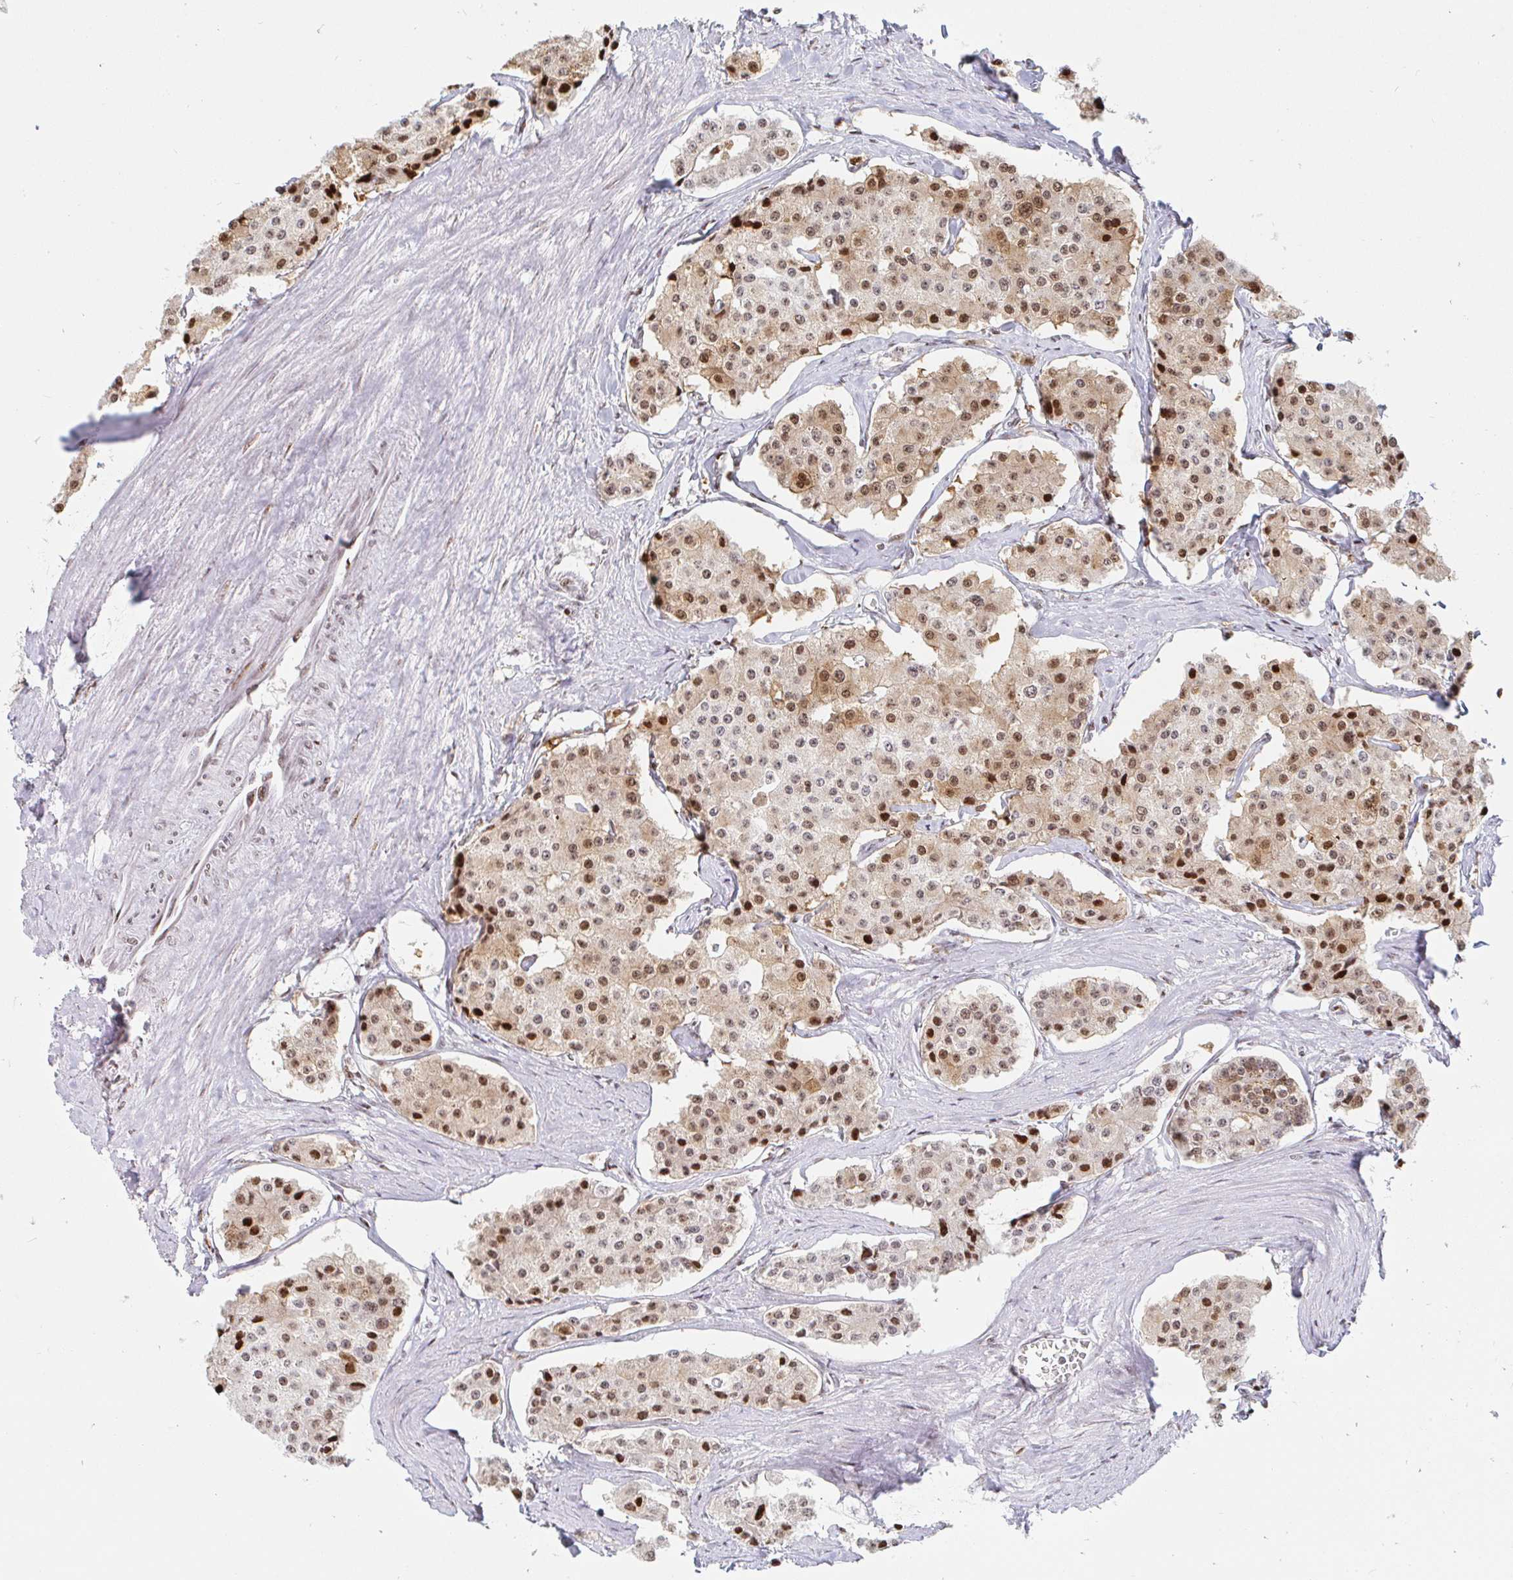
{"staining": {"intensity": "moderate", "quantity": ">75%", "location": "cytoplasmic/membranous,nuclear"}, "tissue": "carcinoid", "cell_type": "Tumor cells", "image_type": "cancer", "snomed": [{"axis": "morphology", "description": "Carcinoid, malignant, NOS"}, {"axis": "topography", "description": "Small intestine"}], "caption": "High-power microscopy captured an IHC image of carcinoid, revealing moderate cytoplasmic/membranous and nuclear expression in approximately >75% of tumor cells.", "gene": "HOXC10", "patient": {"sex": "female", "age": 65}}